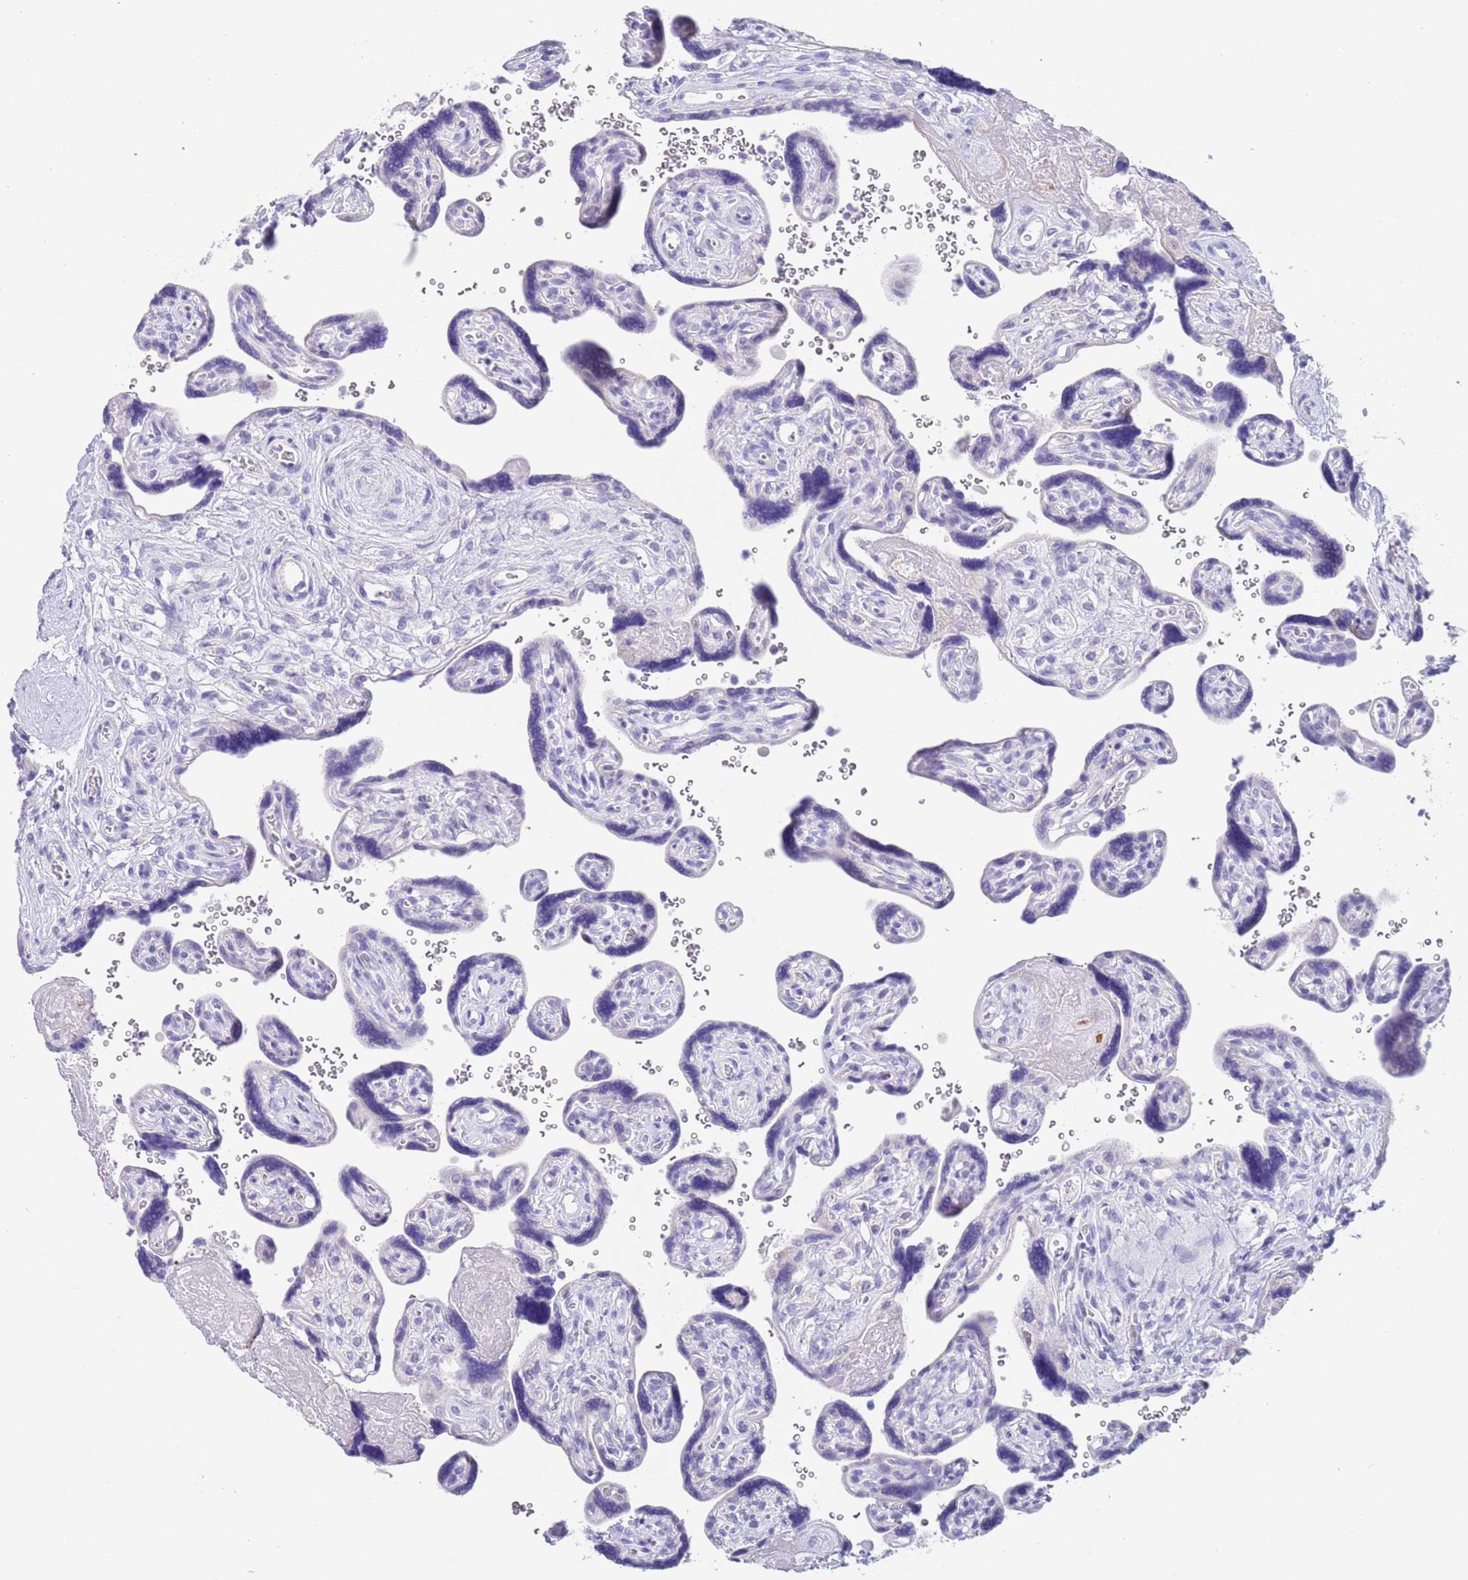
{"staining": {"intensity": "negative", "quantity": "none", "location": "none"}, "tissue": "placenta", "cell_type": "Decidual cells", "image_type": "normal", "snomed": [{"axis": "morphology", "description": "Normal tissue, NOS"}, {"axis": "topography", "description": "Placenta"}], "caption": "DAB immunohistochemical staining of benign human placenta exhibits no significant positivity in decidual cells. The staining was performed using DAB to visualize the protein expression in brown, while the nuclei were stained in blue with hematoxylin (Magnification: 20x).", "gene": "SPIRE2", "patient": {"sex": "female", "age": 39}}